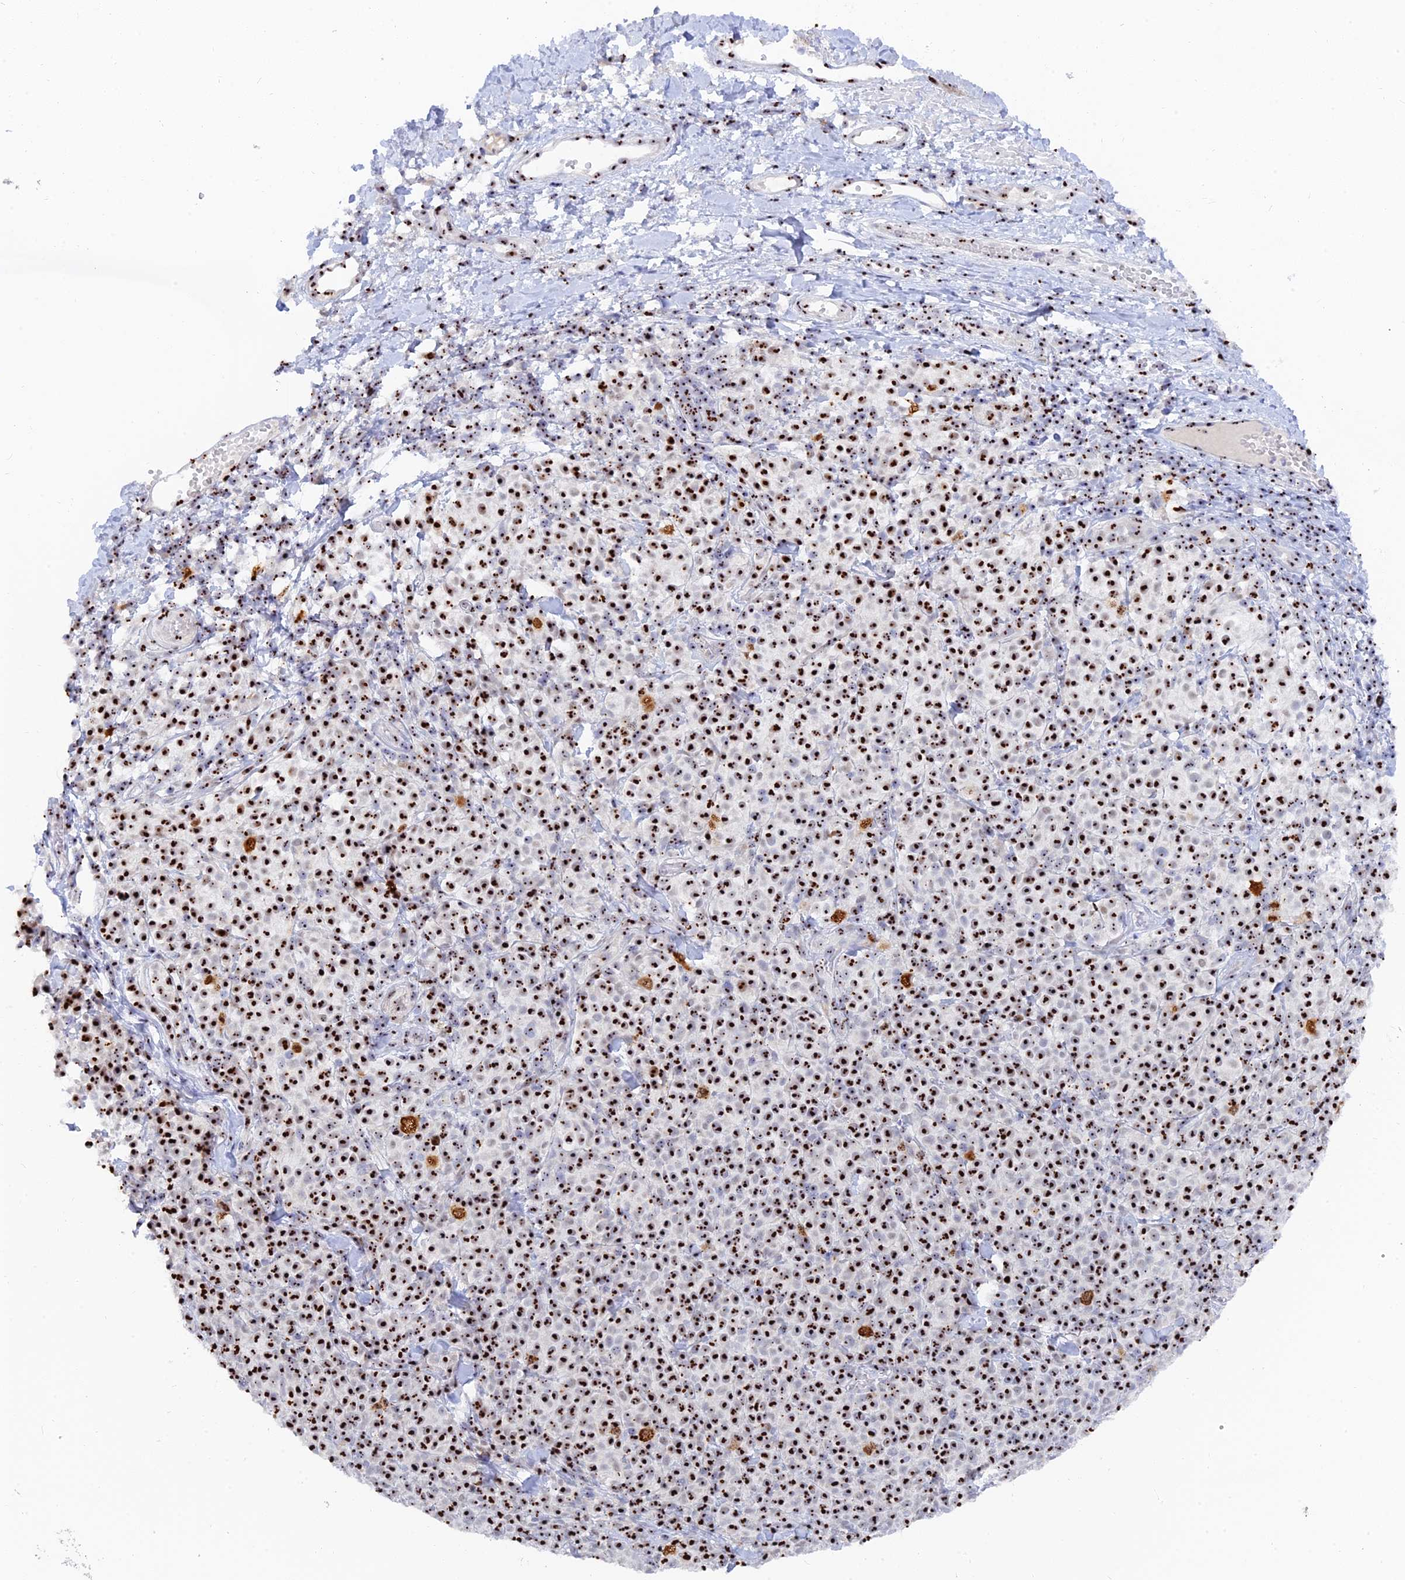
{"staining": {"intensity": "strong", "quantity": ">75%", "location": "nuclear"}, "tissue": "melanoma", "cell_type": "Tumor cells", "image_type": "cancer", "snomed": [{"axis": "morphology", "description": "Normal tissue, NOS"}, {"axis": "morphology", "description": "Malignant melanoma, NOS"}, {"axis": "topography", "description": "Skin"}], "caption": "This photomicrograph exhibits immunohistochemistry (IHC) staining of human melanoma, with high strong nuclear expression in about >75% of tumor cells.", "gene": "RSL1D1", "patient": {"sex": "female", "age": 34}}